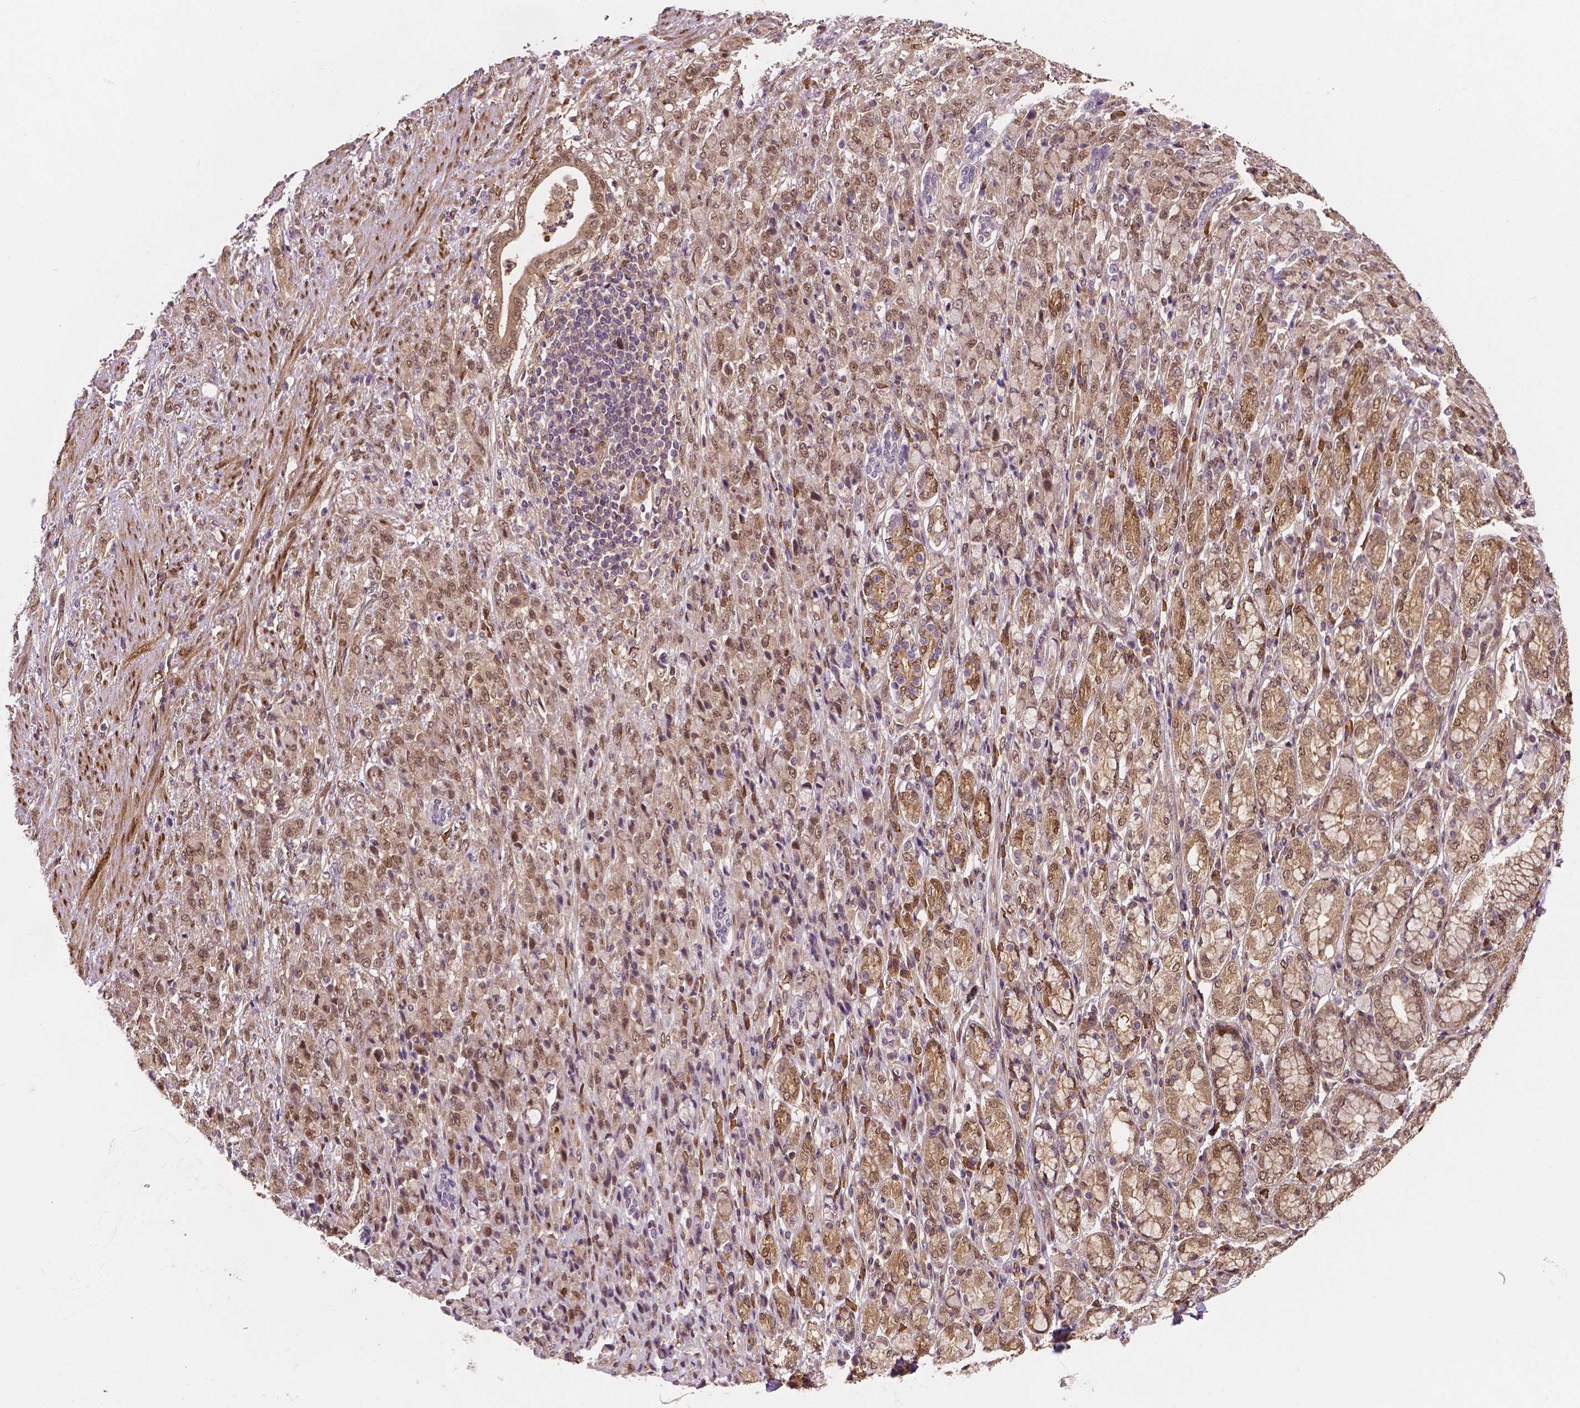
{"staining": {"intensity": "weak", "quantity": ">75%", "location": "cytoplasmic/membranous,nuclear"}, "tissue": "stomach cancer", "cell_type": "Tumor cells", "image_type": "cancer", "snomed": [{"axis": "morphology", "description": "Adenocarcinoma, NOS"}, {"axis": "topography", "description": "Stomach"}], "caption": "An image showing weak cytoplasmic/membranous and nuclear positivity in about >75% of tumor cells in stomach cancer, as visualized by brown immunohistochemical staining.", "gene": "YAP1", "patient": {"sex": "female", "age": 79}}